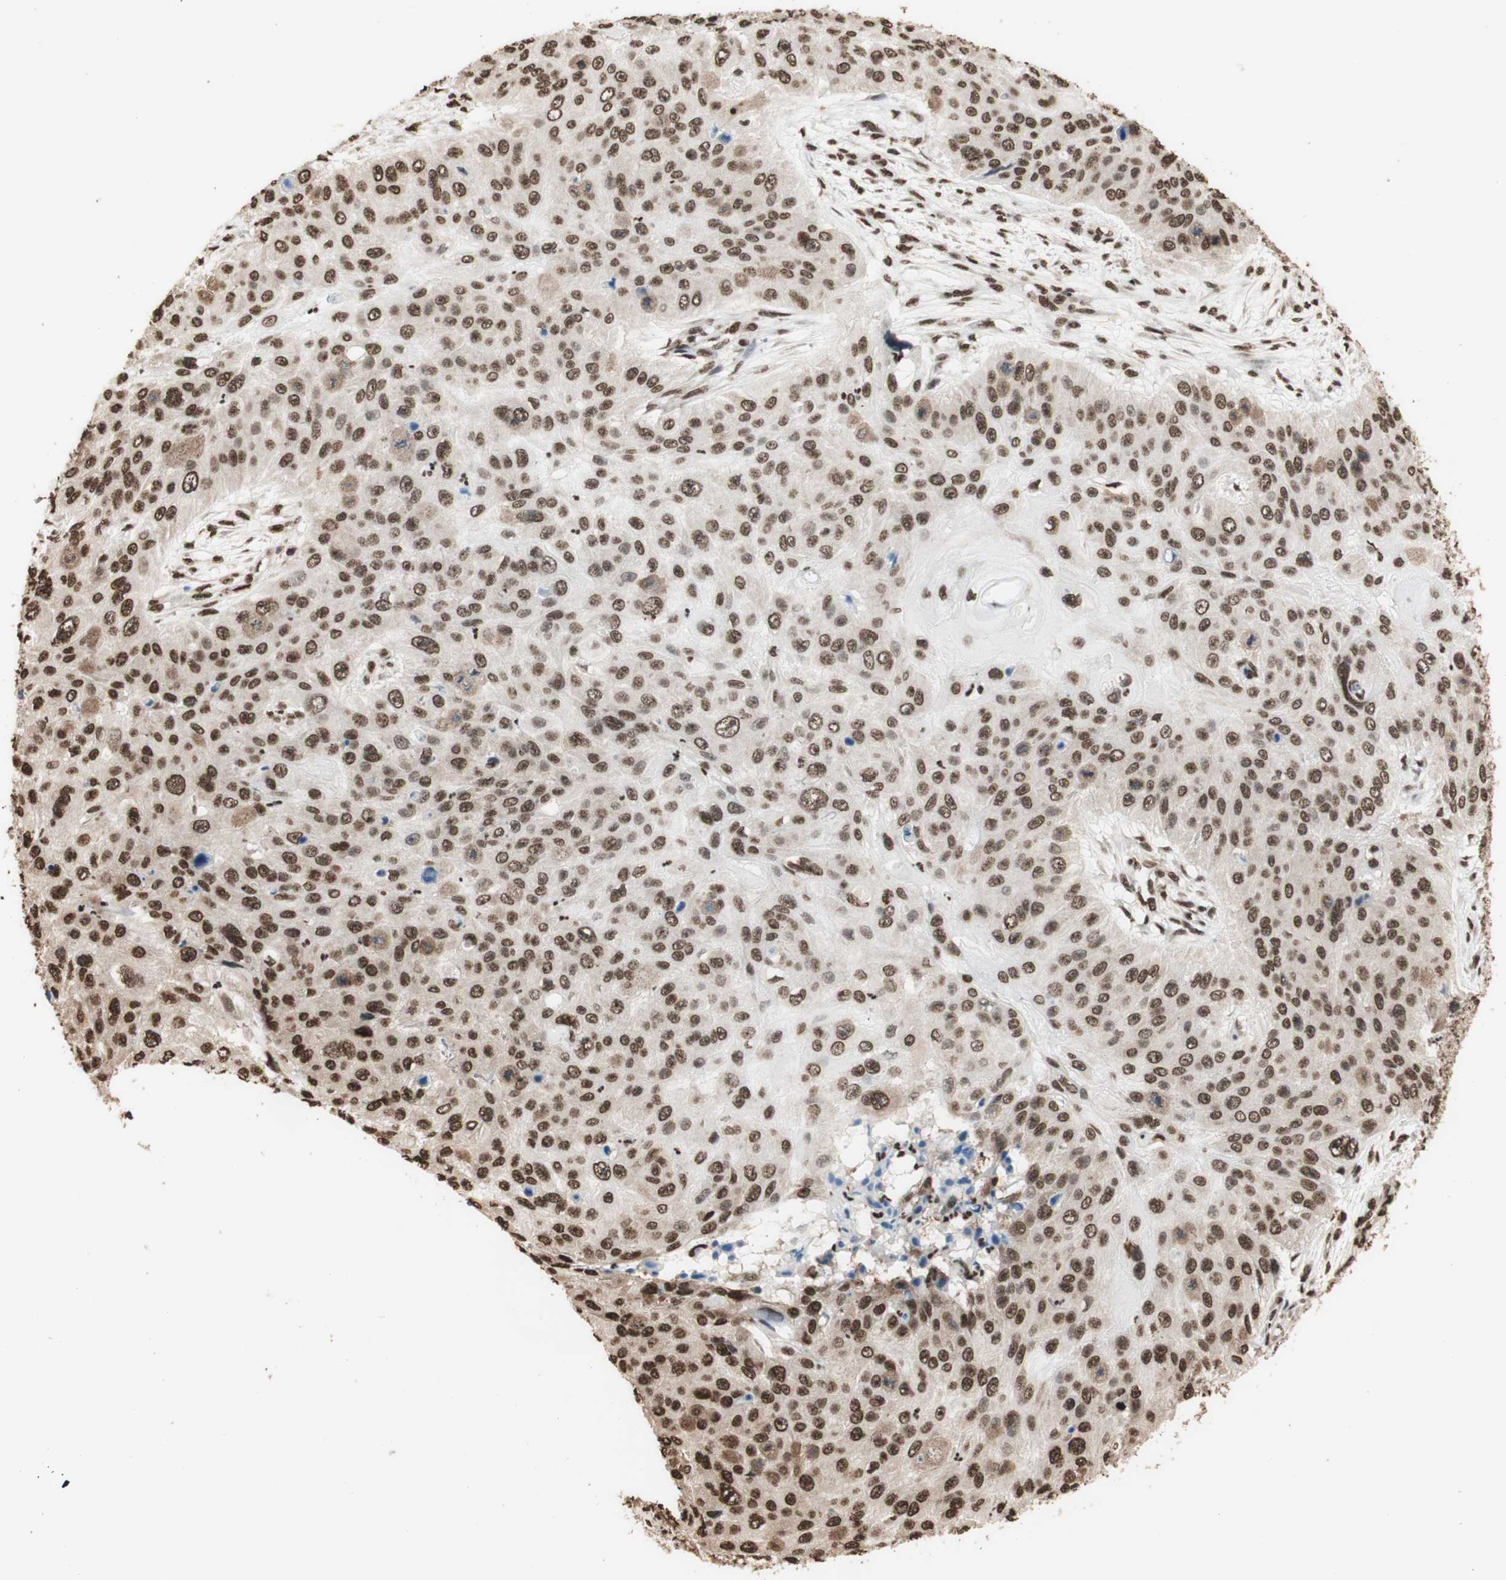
{"staining": {"intensity": "strong", "quantity": ">75%", "location": "nuclear"}, "tissue": "skin cancer", "cell_type": "Tumor cells", "image_type": "cancer", "snomed": [{"axis": "morphology", "description": "Squamous cell carcinoma, NOS"}, {"axis": "topography", "description": "Skin"}], "caption": "Immunohistochemical staining of human skin cancer (squamous cell carcinoma) exhibits high levels of strong nuclear staining in approximately >75% of tumor cells. The staining is performed using DAB (3,3'-diaminobenzidine) brown chromogen to label protein expression. The nuclei are counter-stained blue using hematoxylin.", "gene": "HNRNPA2B1", "patient": {"sex": "female", "age": 80}}